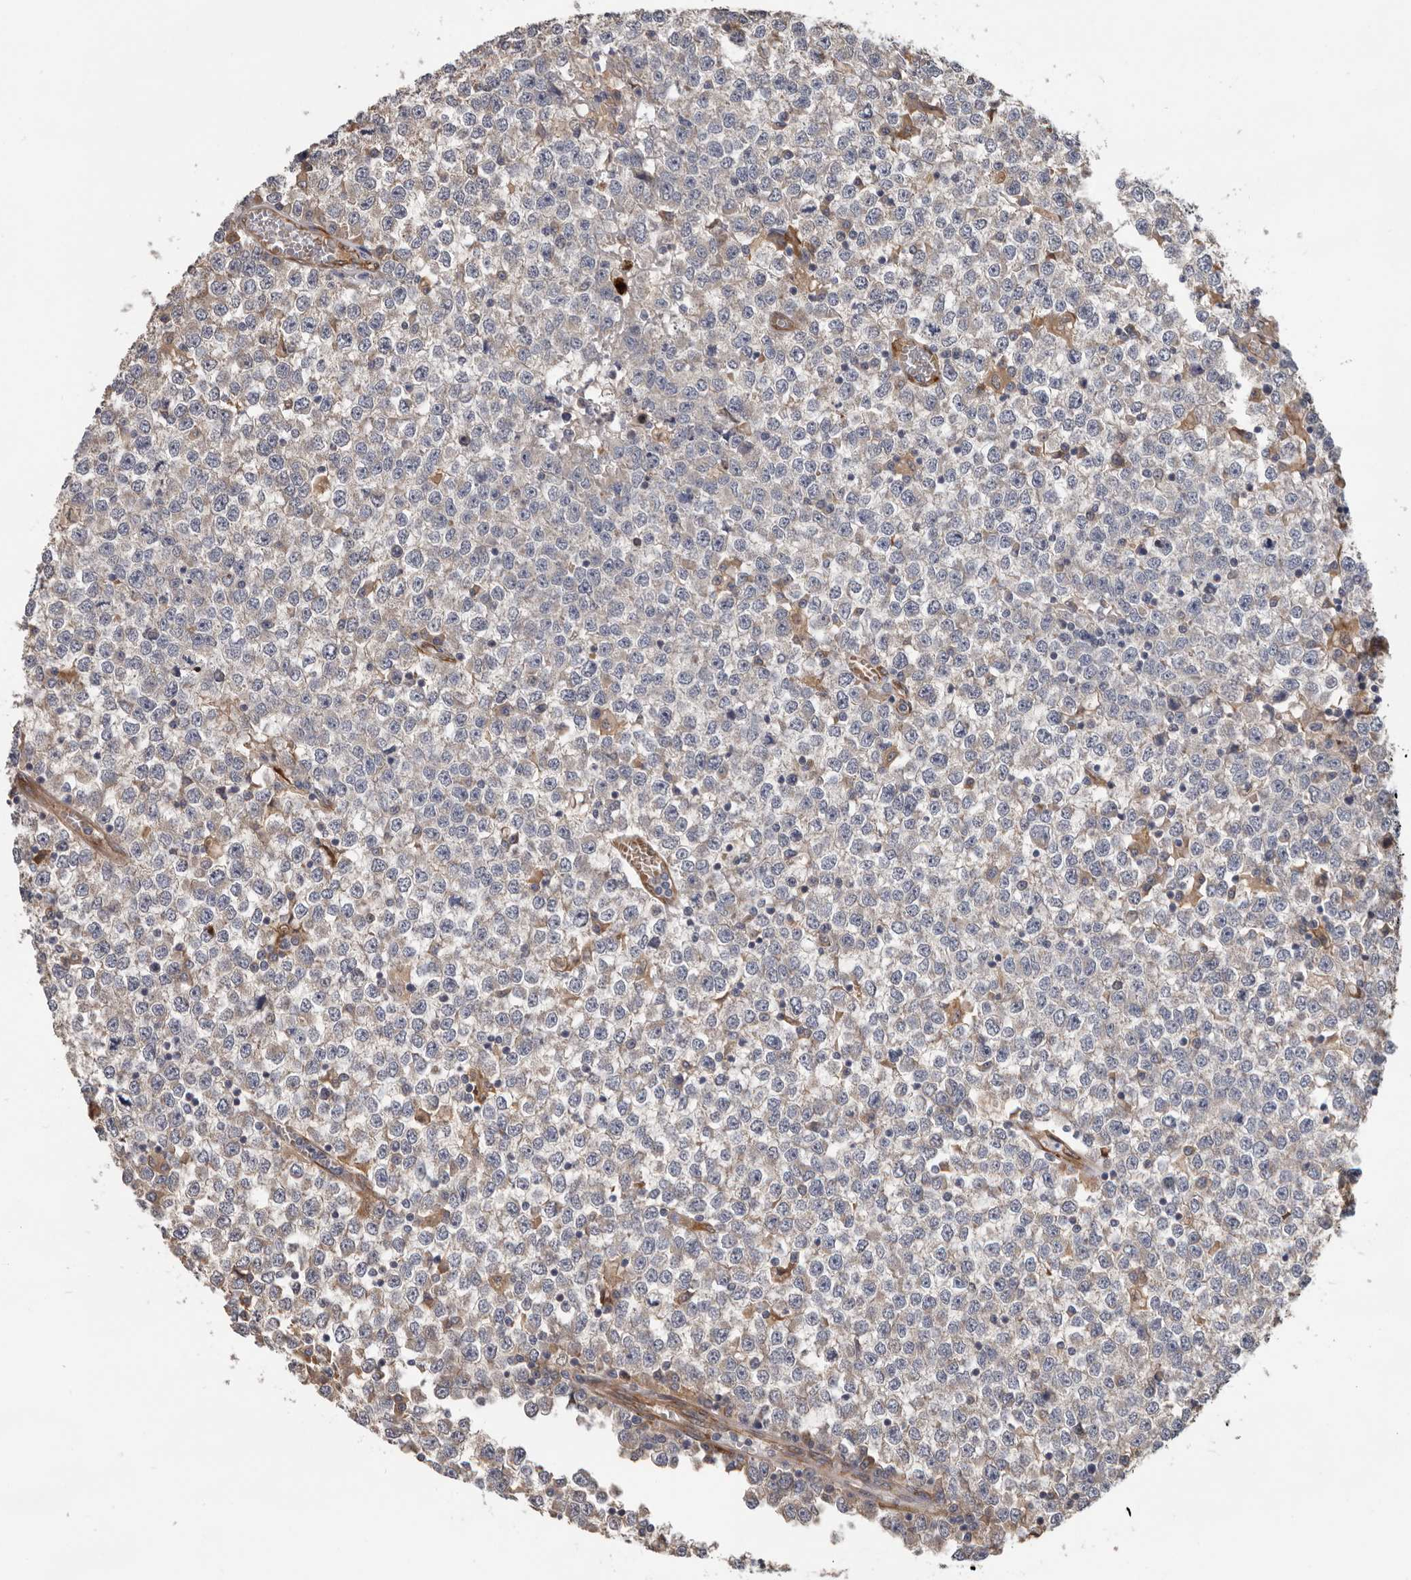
{"staining": {"intensity": "negative", "quantity": "none", "location": "none"}, "tissue": "testis cancer", "cell_type": "Tumor cells", "image_type": "cancer", "snomed": [{"axis": "morphology", "description": "Seminoma, NOS"}, {"axis": "topography", "description": "Testis"}], "caption": "Tumor cells are negative for brown protein staining in seminoma (testis).", "gene": "MTF1", "patient": {"sex": "male", "age": 65}}